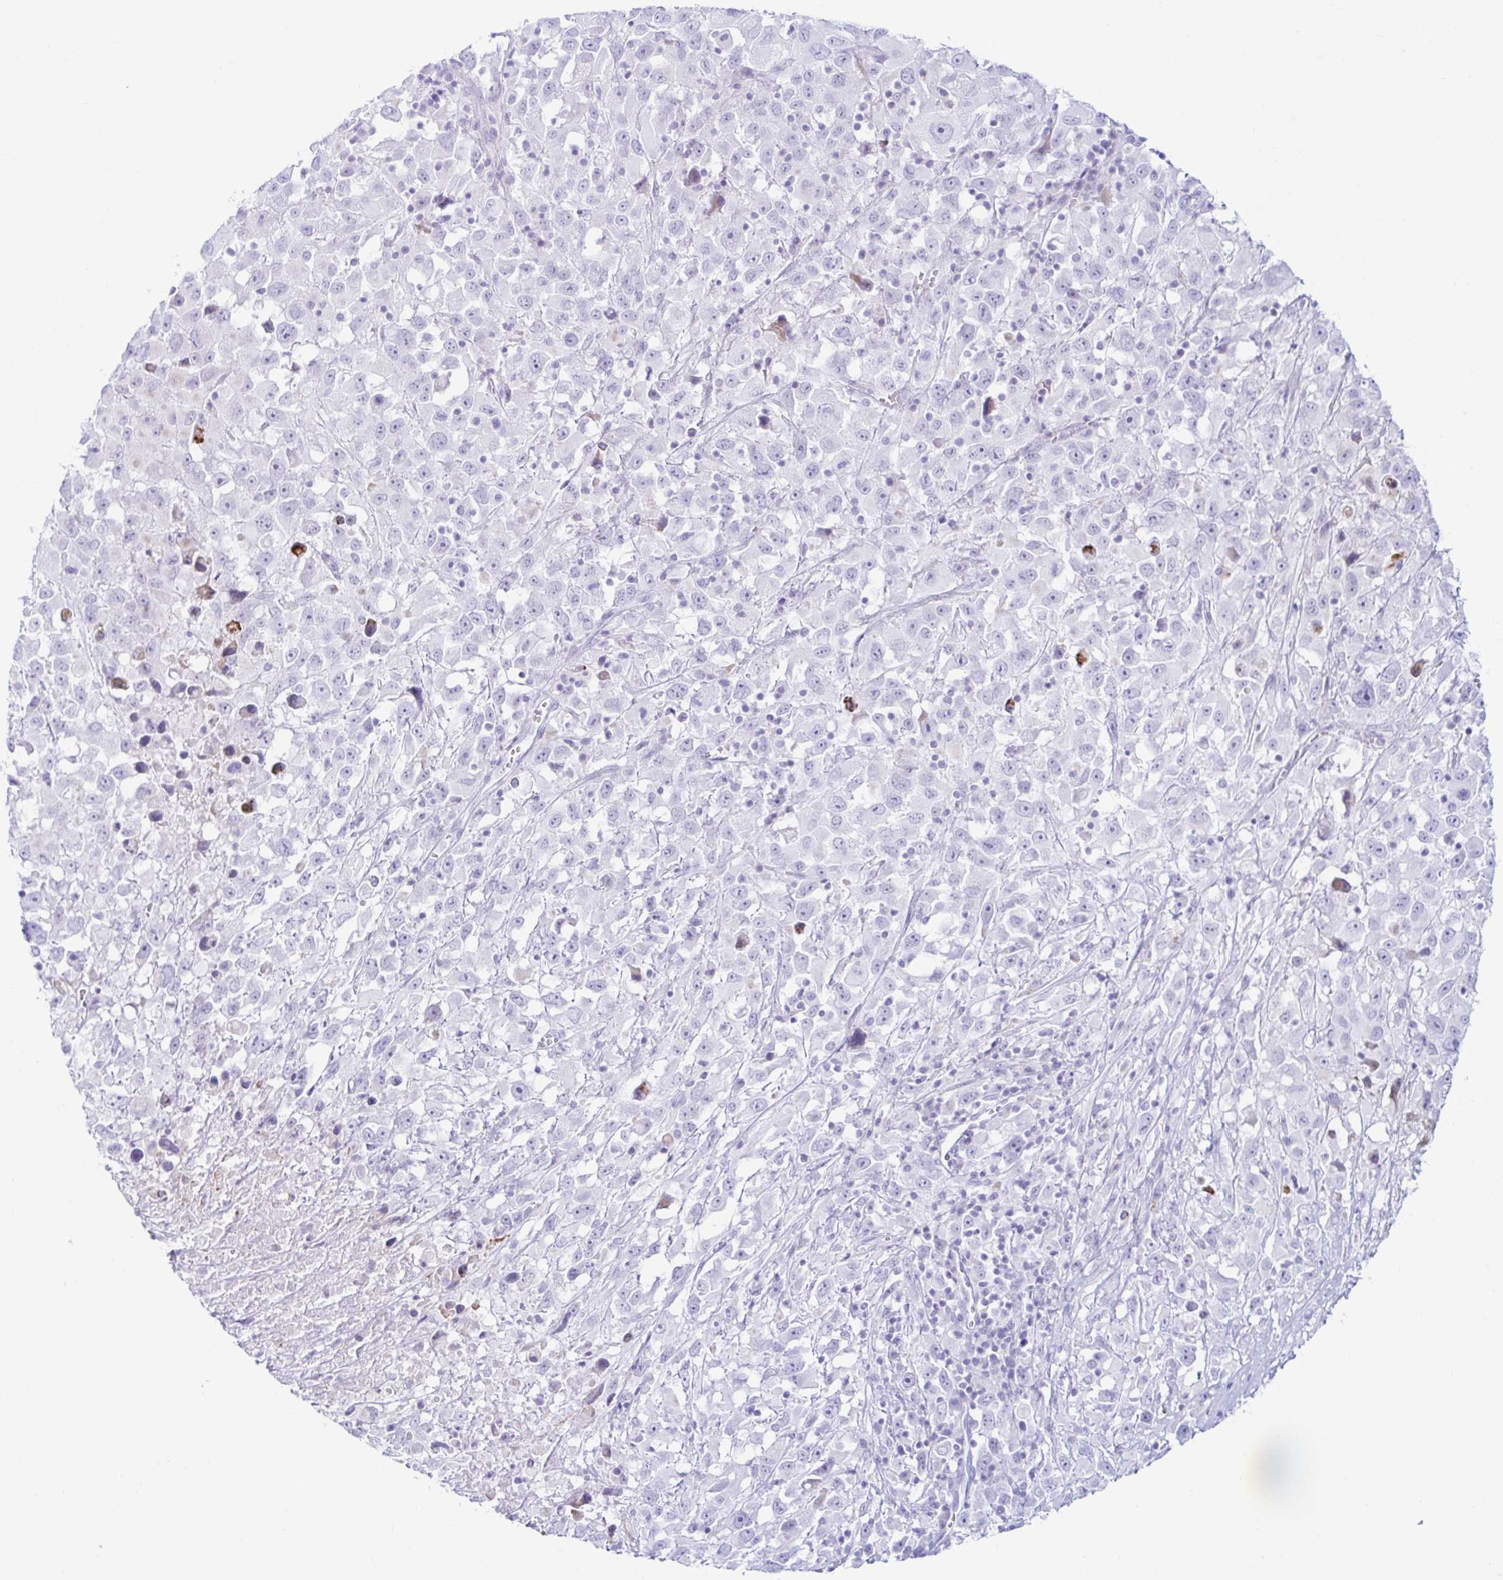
{"staining": {"intensity": "negative", "quantity": "none", "location": "none"}, "tissue": "melanoma", "cell_type": "Tumor cells", "image_type": "cancer", "snomed": [{"axis": "morphology", "description": "Malignant melanoma, Metastatic site"}, {"axis": "topography", "description": "Soft tissue"}], "caption": "Immunohistochemical staining of human melanoma reveals no significant staining in tumor cells. (Immunohistochemistry (ihc), brightfield microscopy, high magnification).", "gene": "BEST1", "patient": {"sex": "male", "age": 50}}